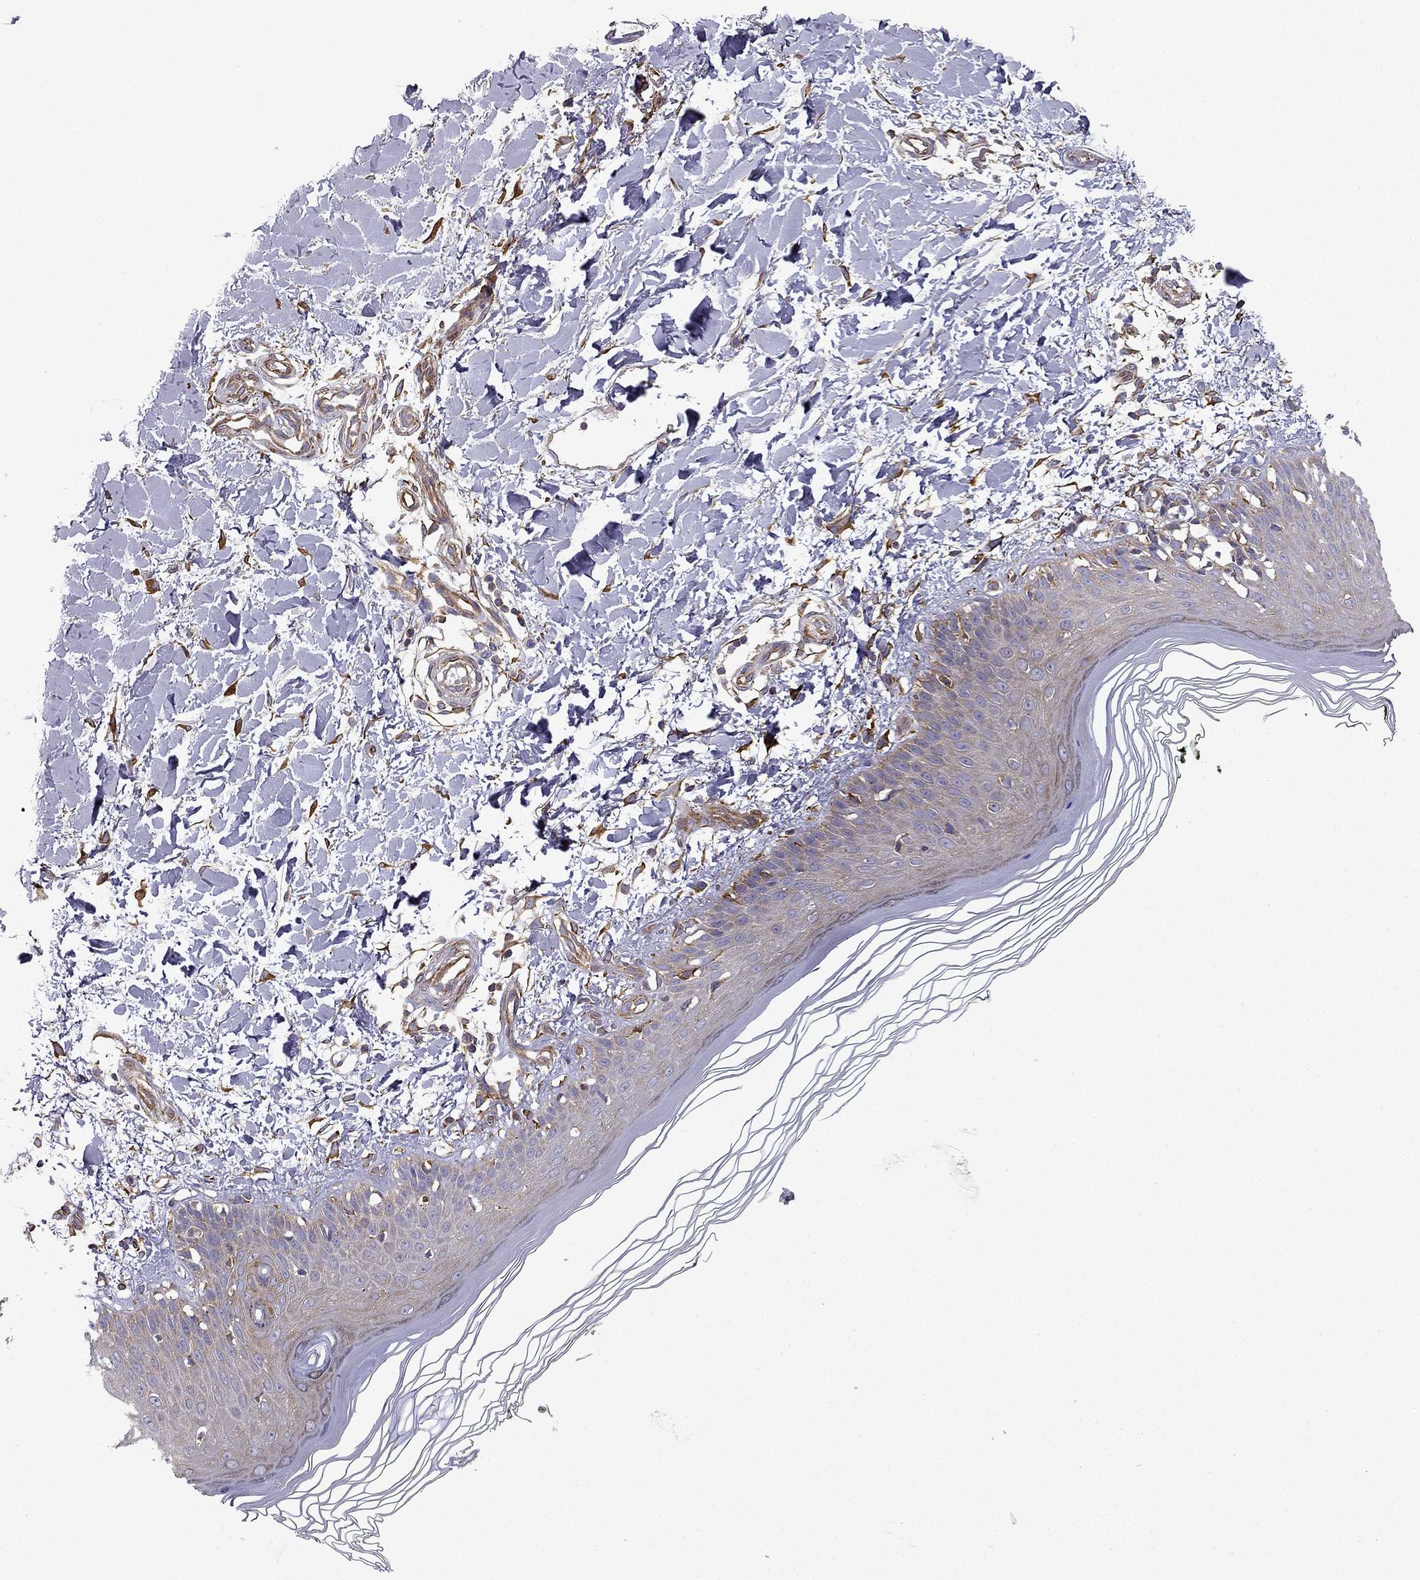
{"staining": {"intensity": "strong", "quantity": ">75%", "location": "cytoplasmic/membranous"}, "tissue": "skin", "cell_type": "Fibroblasts", "image_type": "normal", "snomed": [{"axis": "morphology", "description": "Normal tissue, NOS"}, {"axis": "topography", "description": "Skin"}], "caption": "High-magnification brightfield microscopy of normal skin stained with DAB (3,3'-diaminobenzidine) (brown) and counterstained with hematoxylin (blue). fibroblasts exhibit strong cytoplasmic/membranous expression is present in approximately>75% of cells.", "gene": "MAP4", "patient": {"sex": "female", "age": 62}}